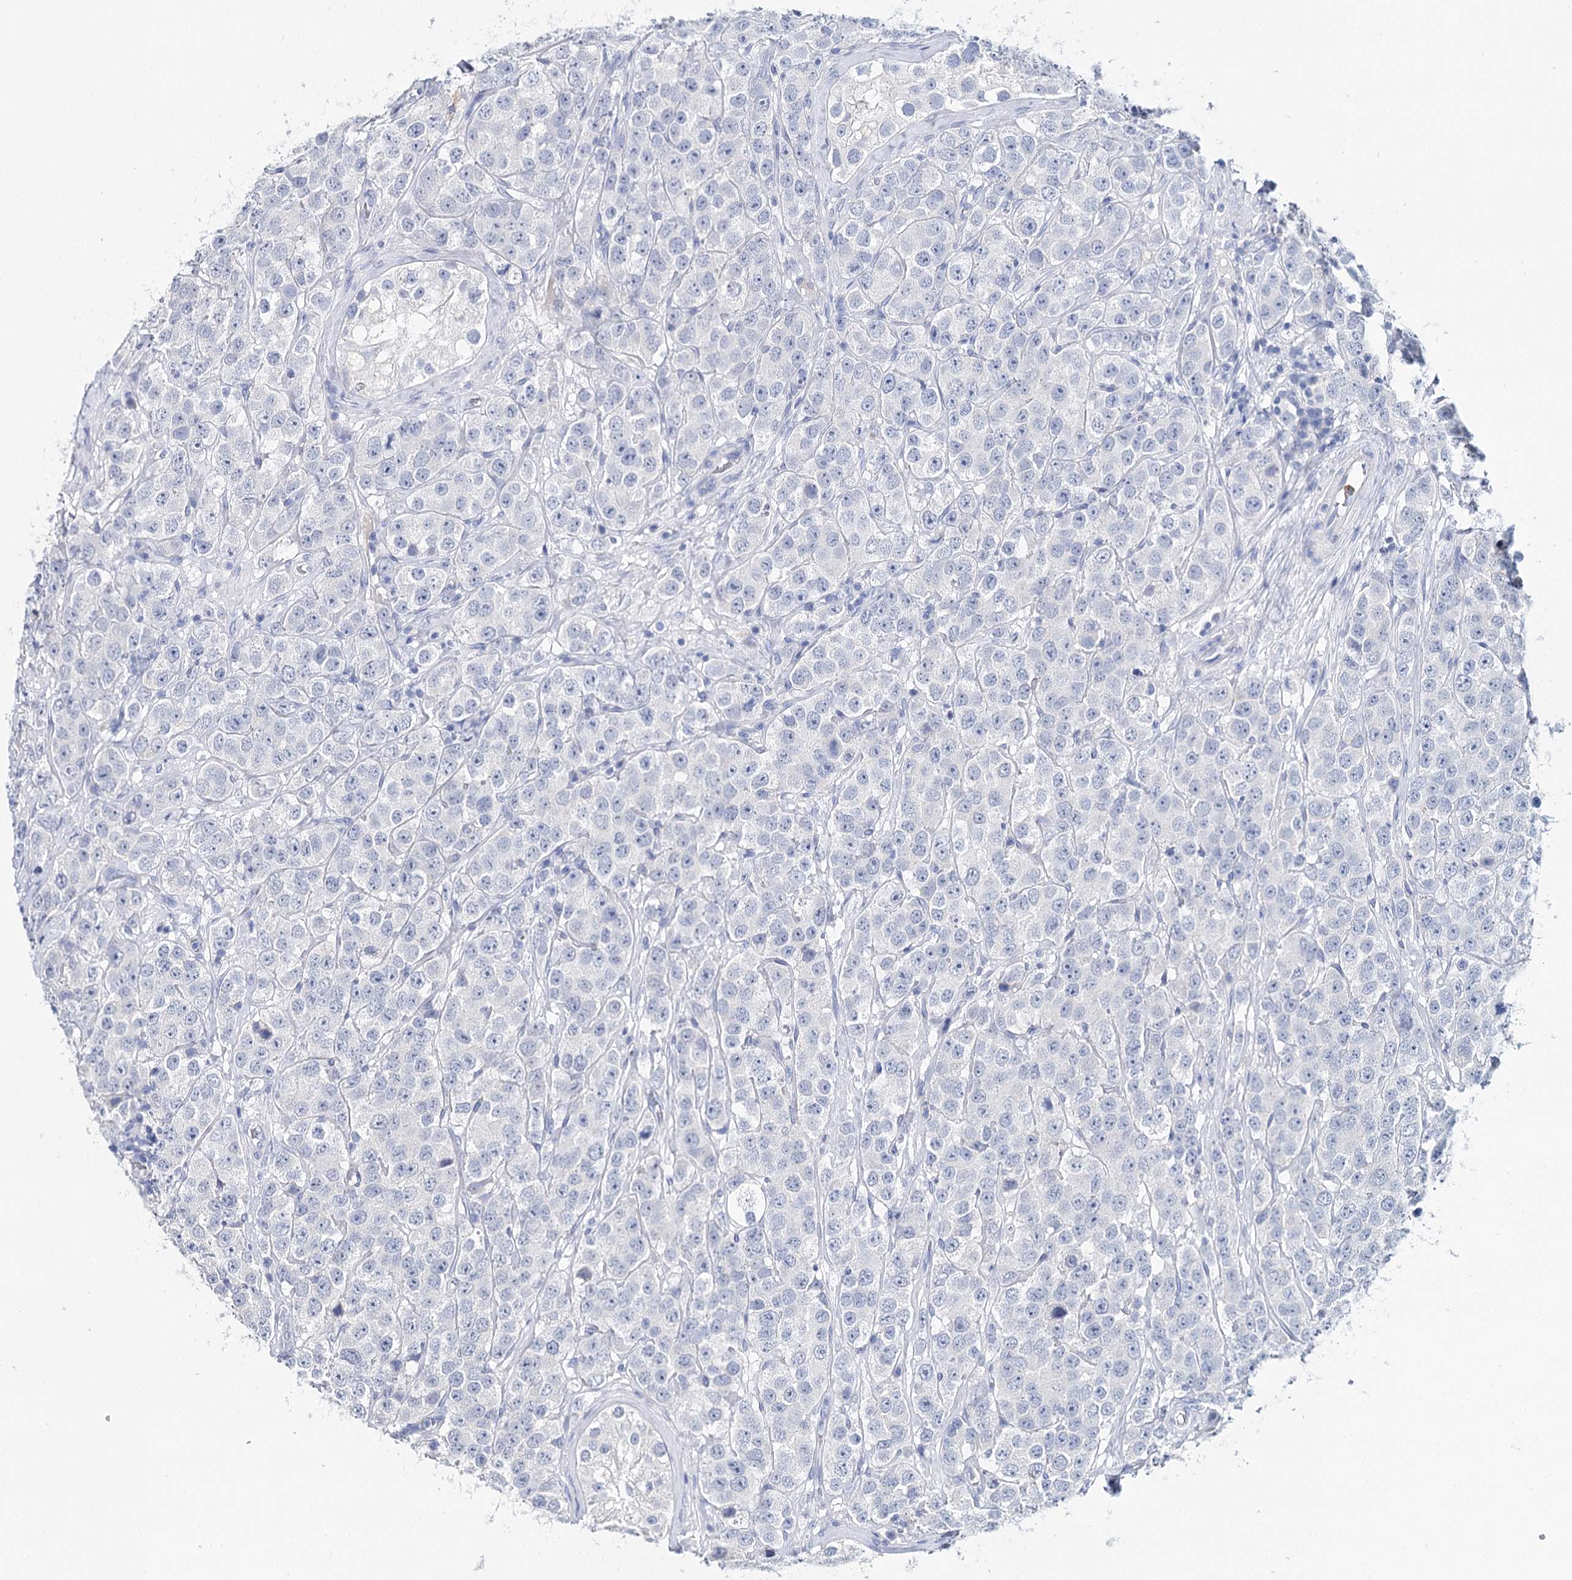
{"staining": {"intensity": "negative", "quantity": "none", "location": "none"}, "tissue": "testis cancer", "cell_type": "Tumor cells", "image_type": "cancer", "snomed": [{"axis": "morphology", "description": "Seminoma, NOS"}, {"axis": "topography", "description": "Testis"}], "caption": "Human testis seminoma stained for a protein using immunohistochemistry (IHC) shows no expression in tumor cells.", "gene": "CEACAM8", "patient": {"sex": "male", "age": 28}}